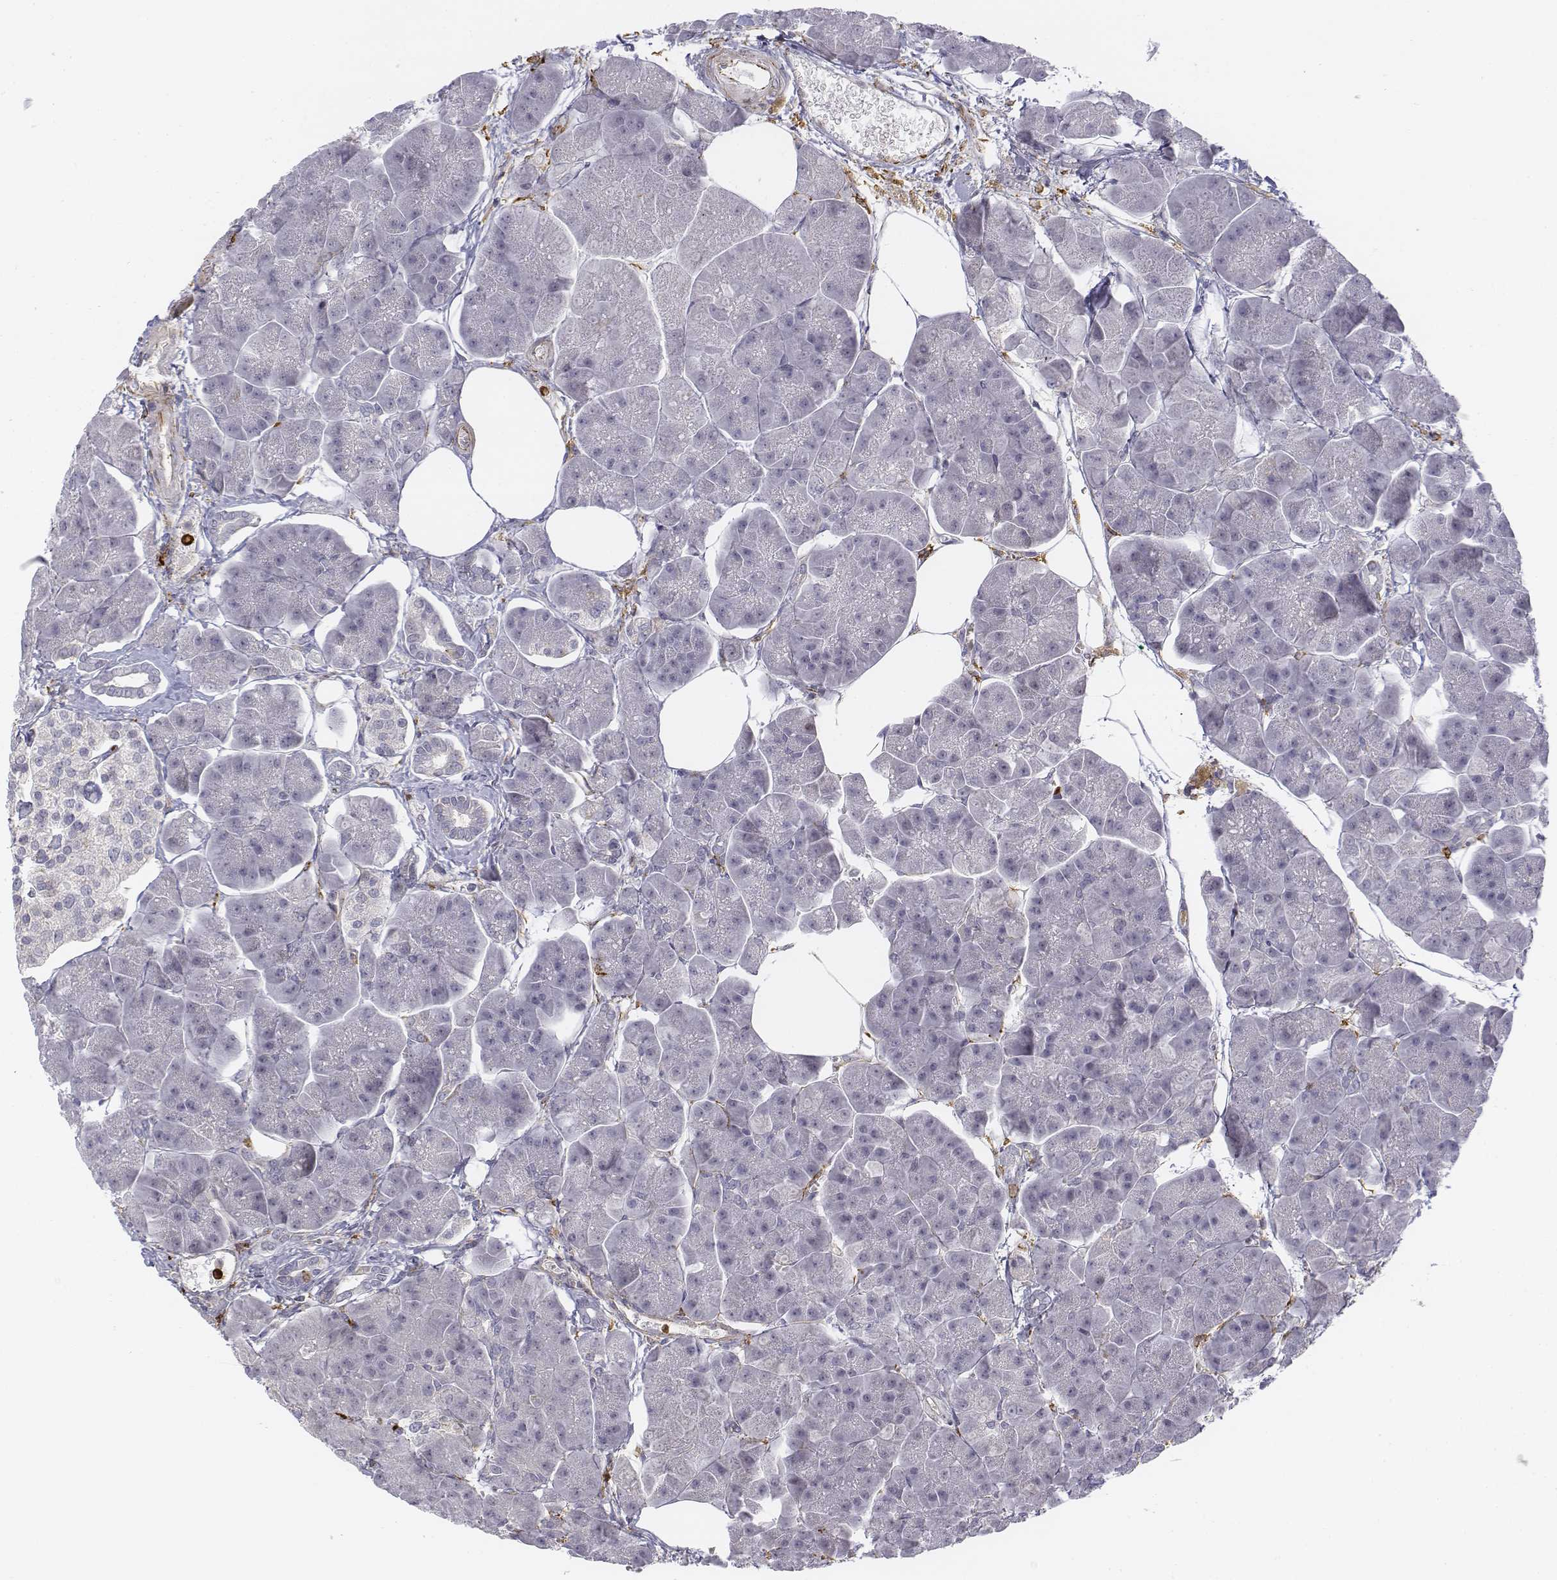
{"staining": {"intensity": "negative", "quantity": "none", "location": "none"}, "tissue": "pancreas", "cell_type": "Exocrine glandular cells", "image_type": "normal", "snomed": [{"axis": "morphology", "description": "Normal tissue, NOS"}, {"axis": "topography", "description": "Adipose tissue"}, {"axis": "topography", "description": "Pancreas"}, {"axis": "topography", "description": "Peripheral nerve tissue"}], "caption": "Micrograph shows no significant protein positivity in exocrine glandular cells of normal pancreas. (Brightfield microscopy of DAB IHC at high magnification).", "gene": "CD14", "patient": {"sex": "female", "age": 58}}